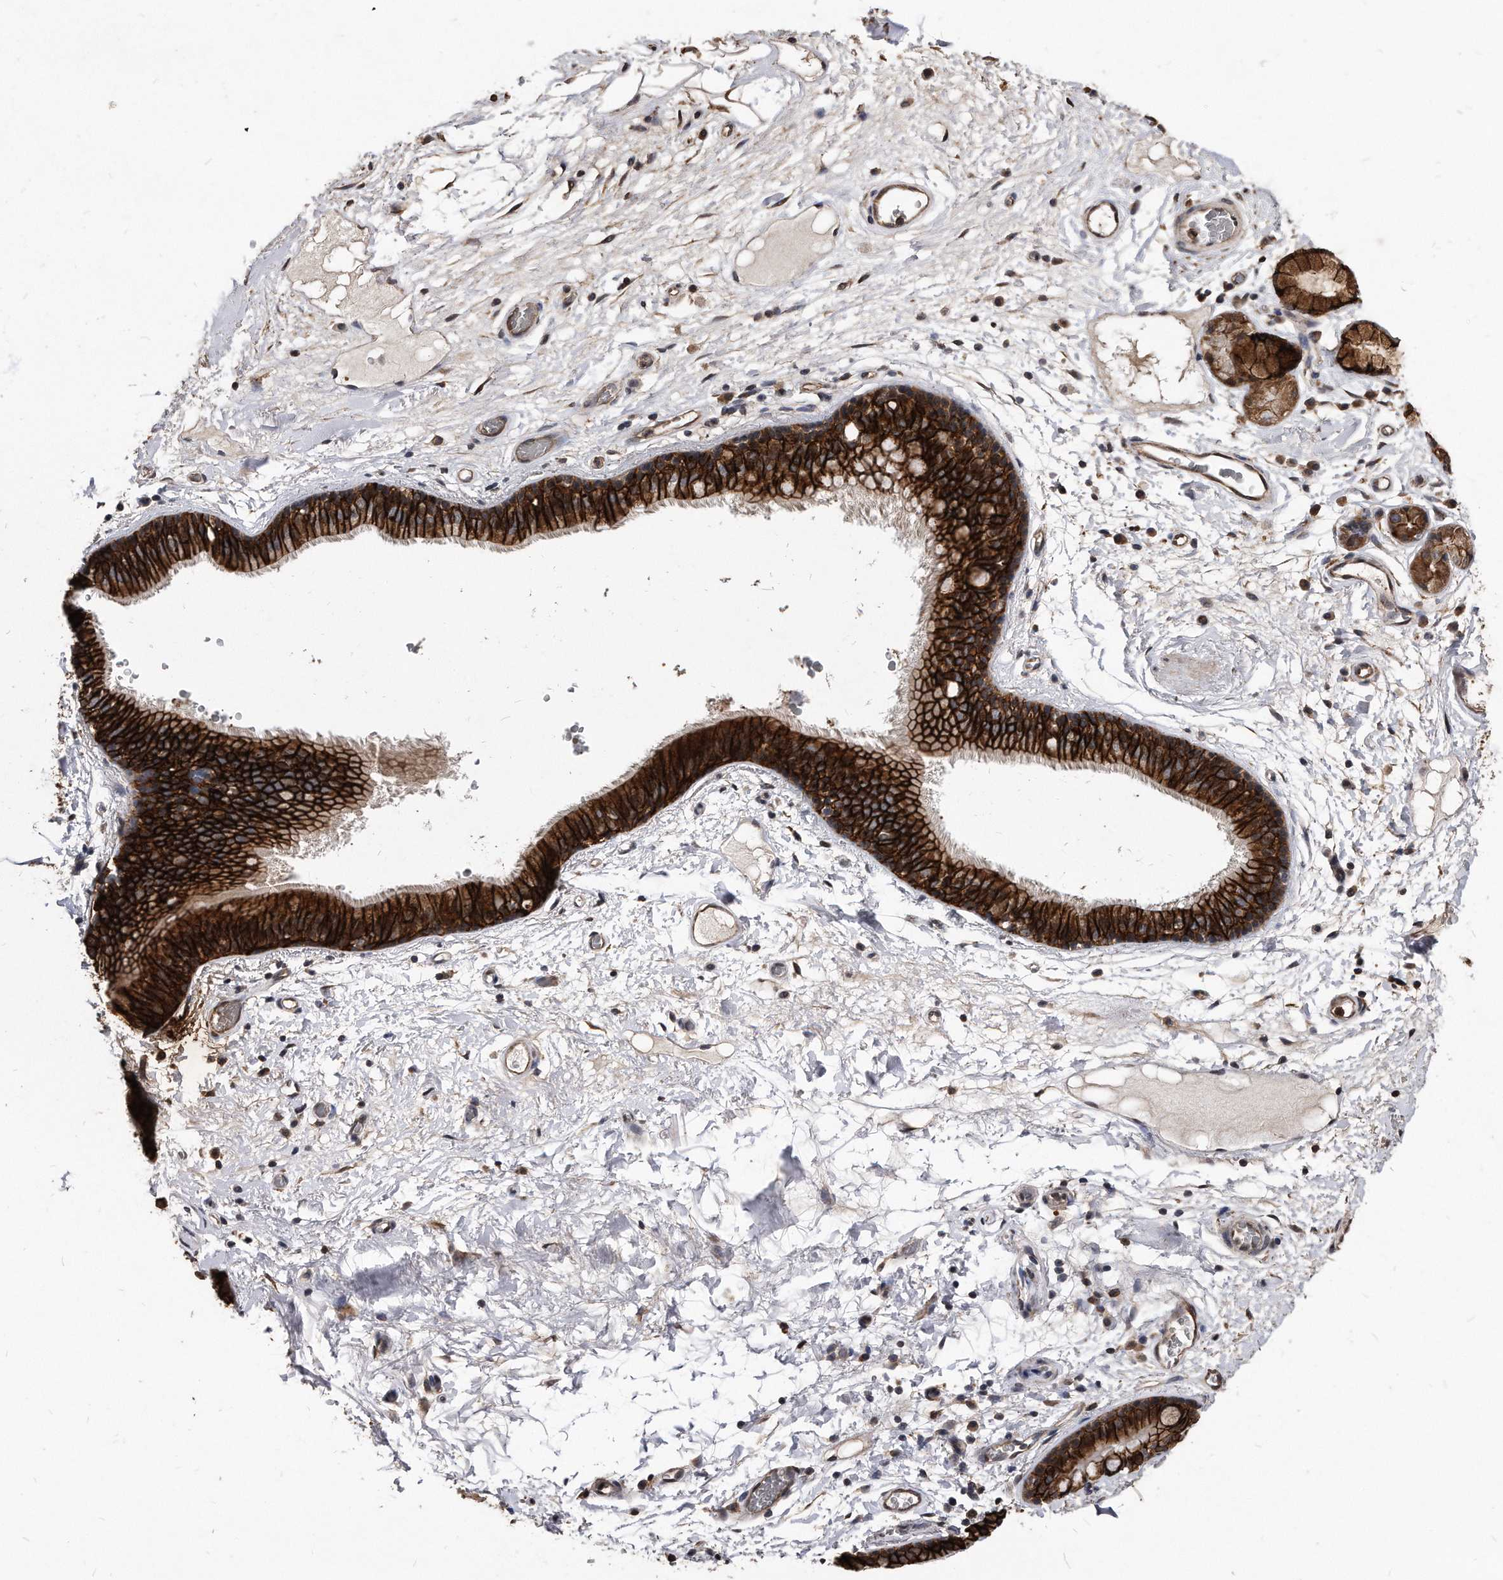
{"staining": {"intensity": "weak", "quantity": ">75%", "location": "cytoplasmic/membranous"}, "tissue": "adipose tissue", "cell_type": "Adipocytes", "image_type": "normal", "snomed": [{"axis": "morphology", "description": "Normal tissue, NOS"}, {"axis": "topography", "description": "Cartilage tissue"}], "caption": "Immunohistochemistry (IHC) (DAB) staining of unremarkable human adipose tissue displays weak cytoplasmic/membranous protein staining in approximately >75% of adipocytes.", "gene": "IL20RA", "patient": {"sex": "female", "age": 63}}